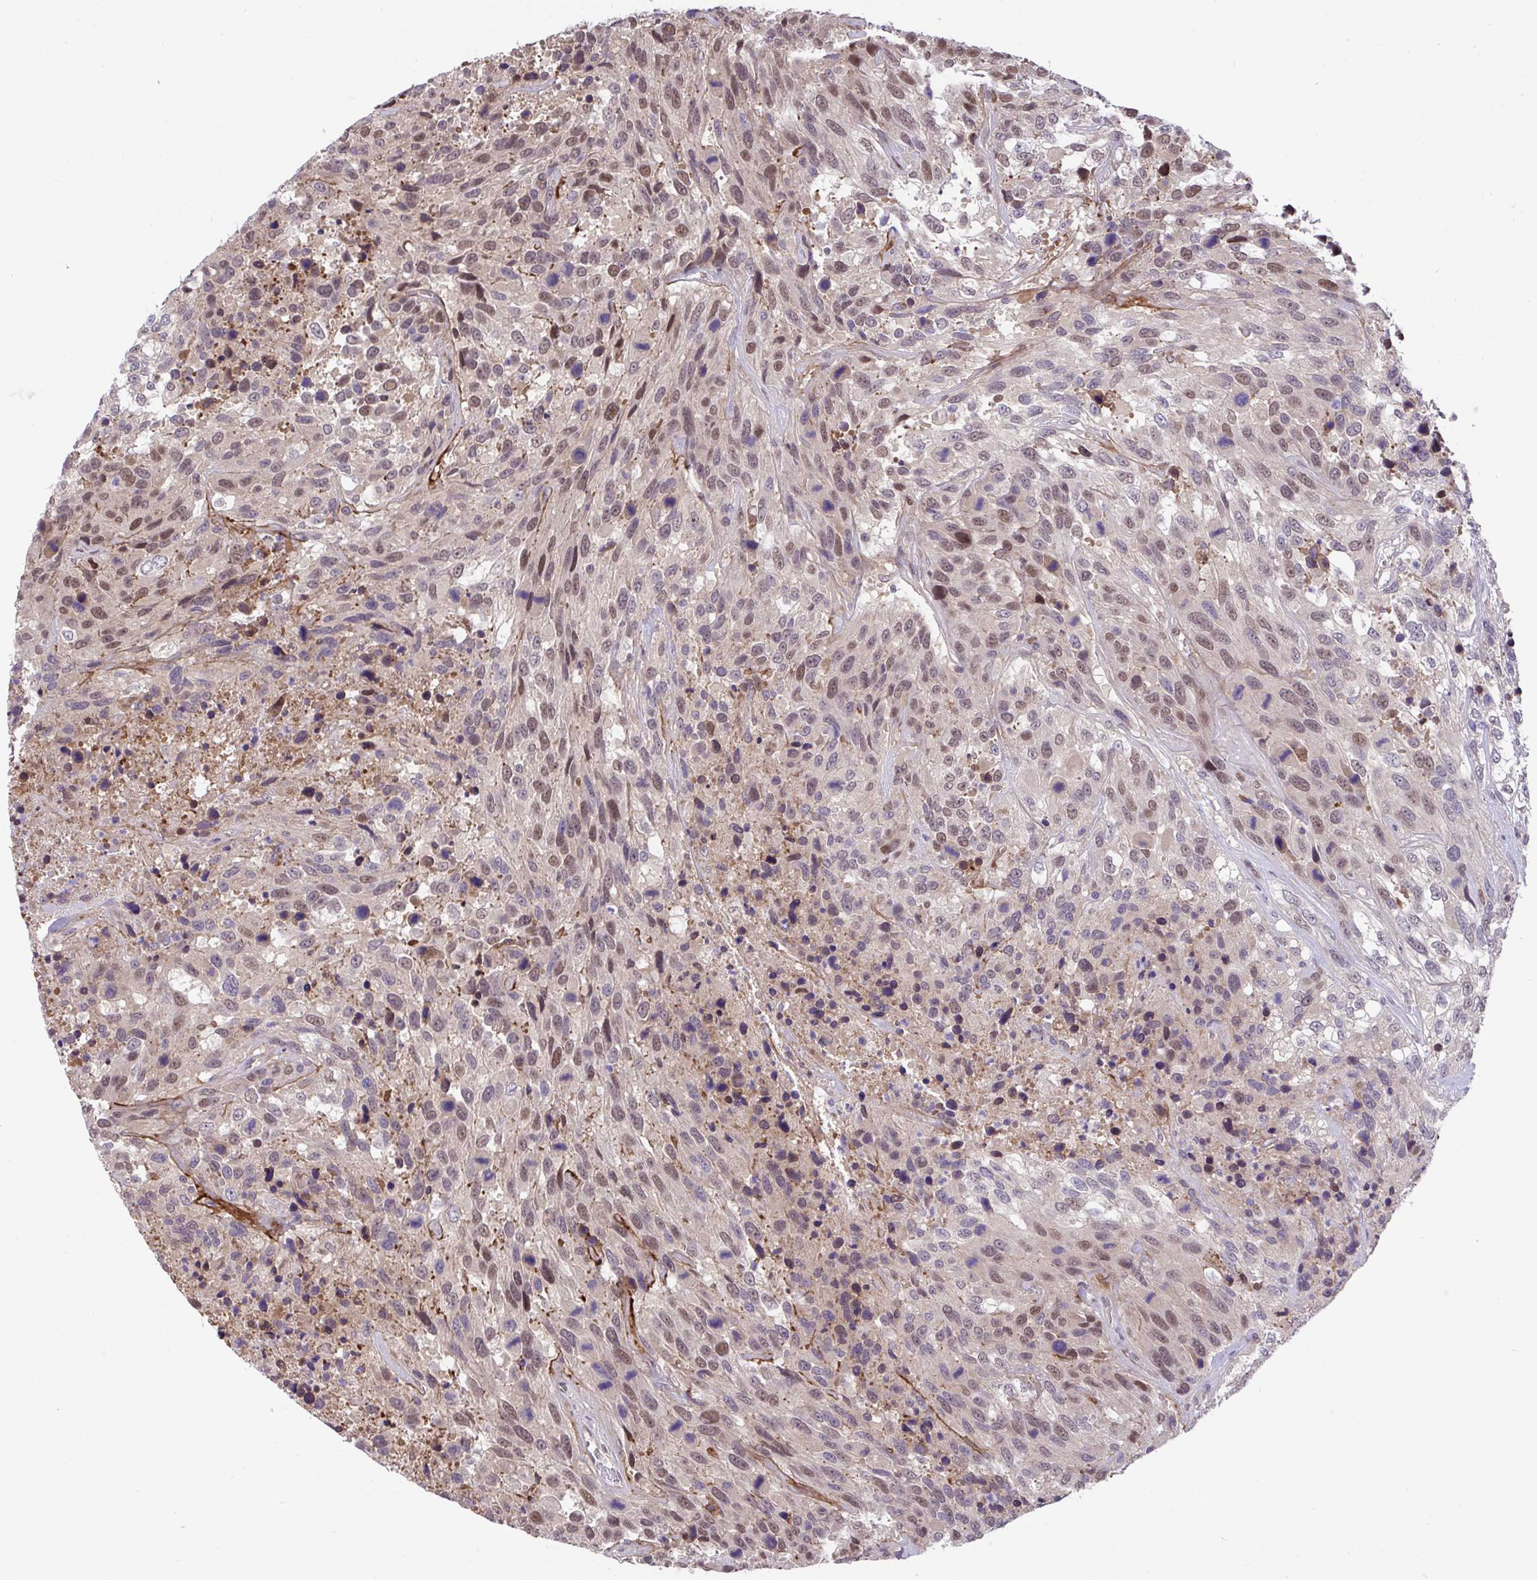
{"staining": {"intensity": "moderate", "quantity": "25%-75%", "location": "nuclear"}, "tissue": "urothelial cancer", "cell_type": "Tumor cells", "image_type": "cancer", "snomed": [{"axis": "morphology", "description": "Urothelial carcinoma, High grade"}, {"axis": "topography", "description": "Urinary bladder"}], "caption": "This is a micrograph of immunohistochemistry (IHC) staining of urothelial cancer, which shows moderate staining in the nuclear of tumor cells.", "gene": "ZNF444", "patient": {"sex": "female", "age": 70}}